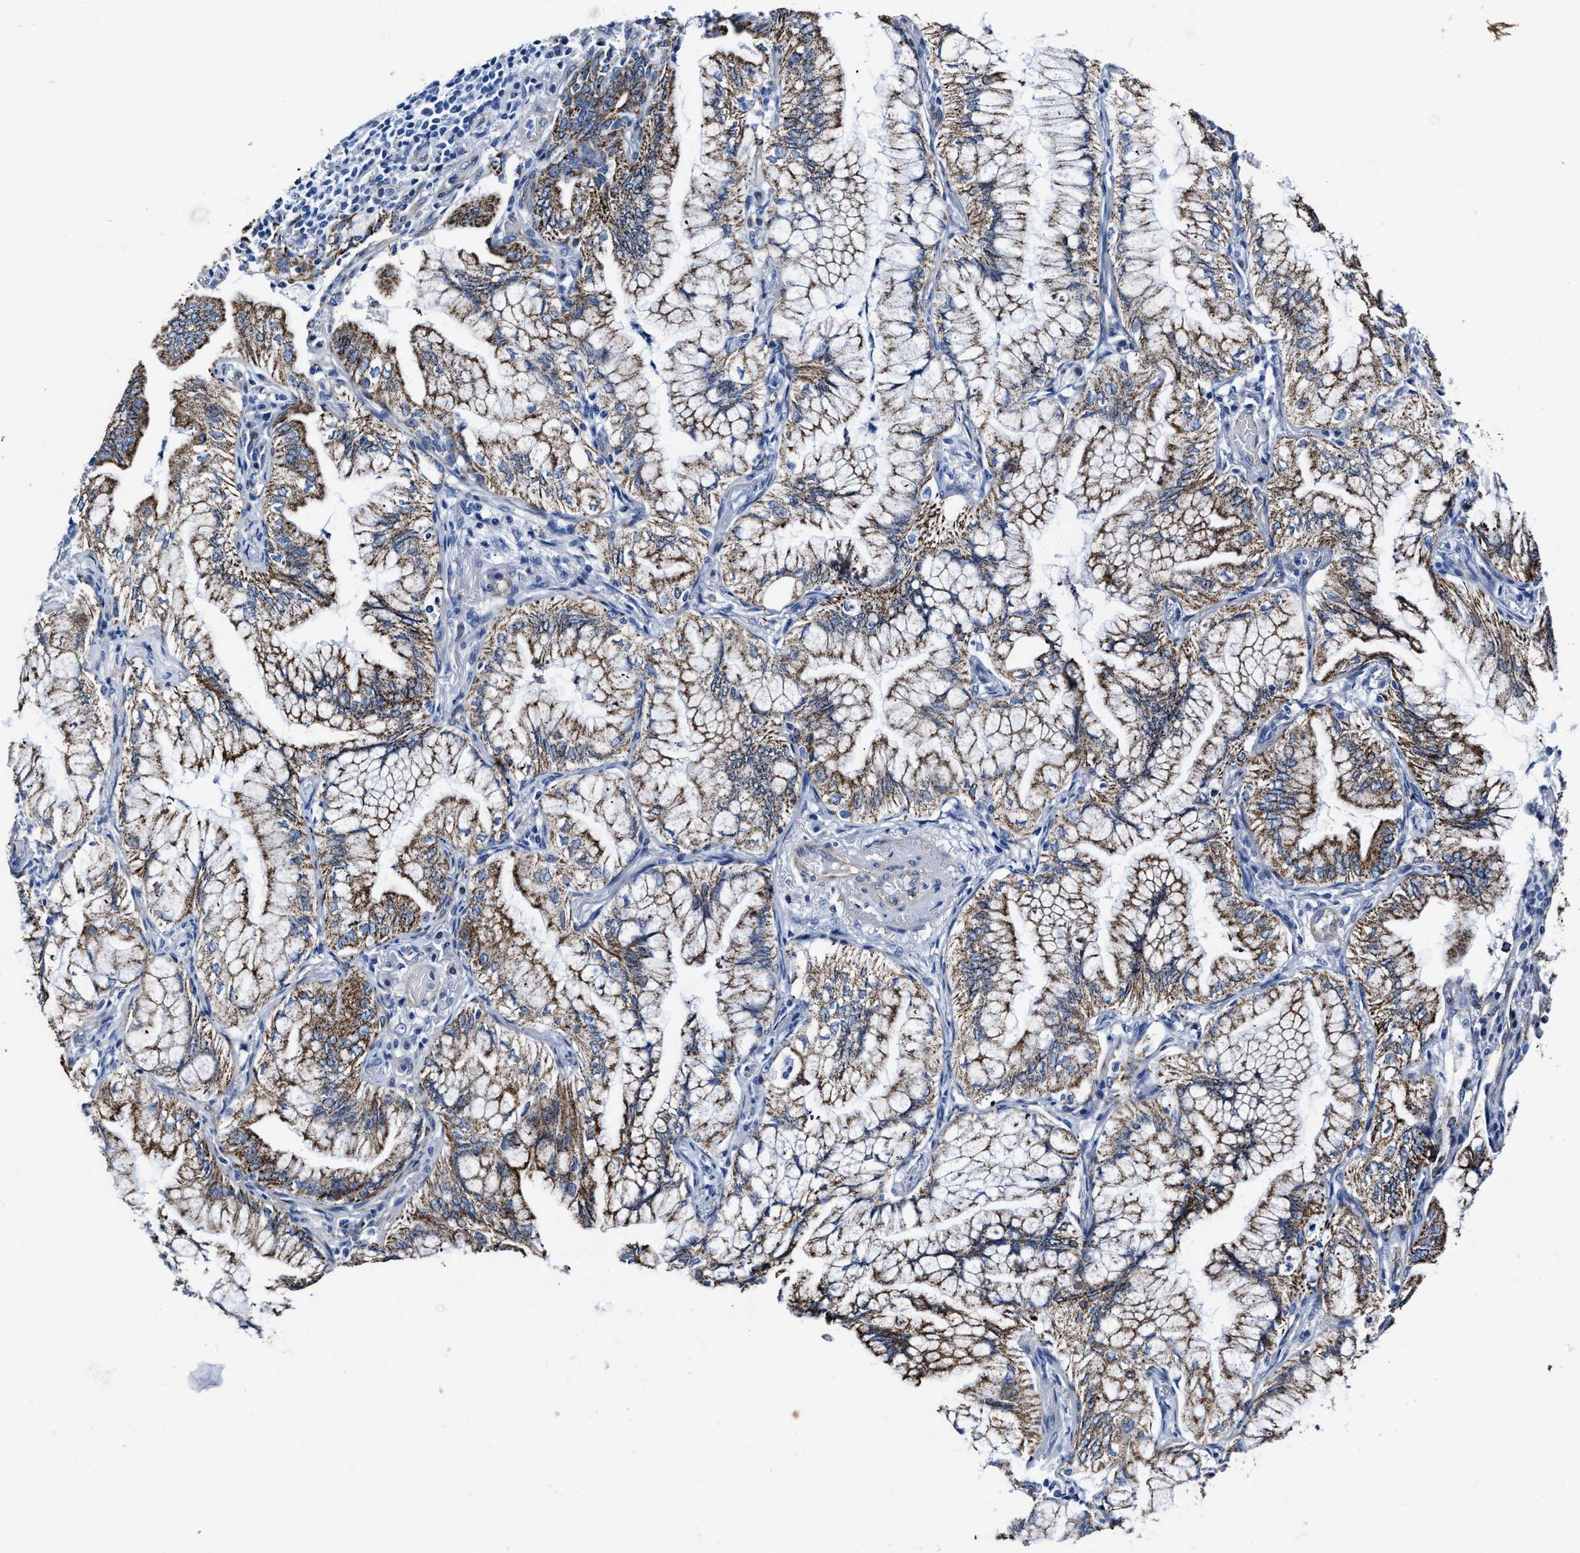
{"staining": {"intensity": "moderate", "quantity": ">75%", "location": "cytoplasmic/membranous"}, "tissue": "lung cancer", "cell_type": "Tumor cells", "image_type": "cancer", "snomed": [{"axis": "morphology", "description": "Adenocarcinoma, NOS"}, {"axis": "topography", "description": "Lung"}], "caption": "Lung cancer (adenocarcinoma) stained with IHC shows moderate cytoplasmic/membranous expression in about >75% of tumor cells.", "gene": "KCNMB3", "patient": {"sex": "female", "age": 70}}